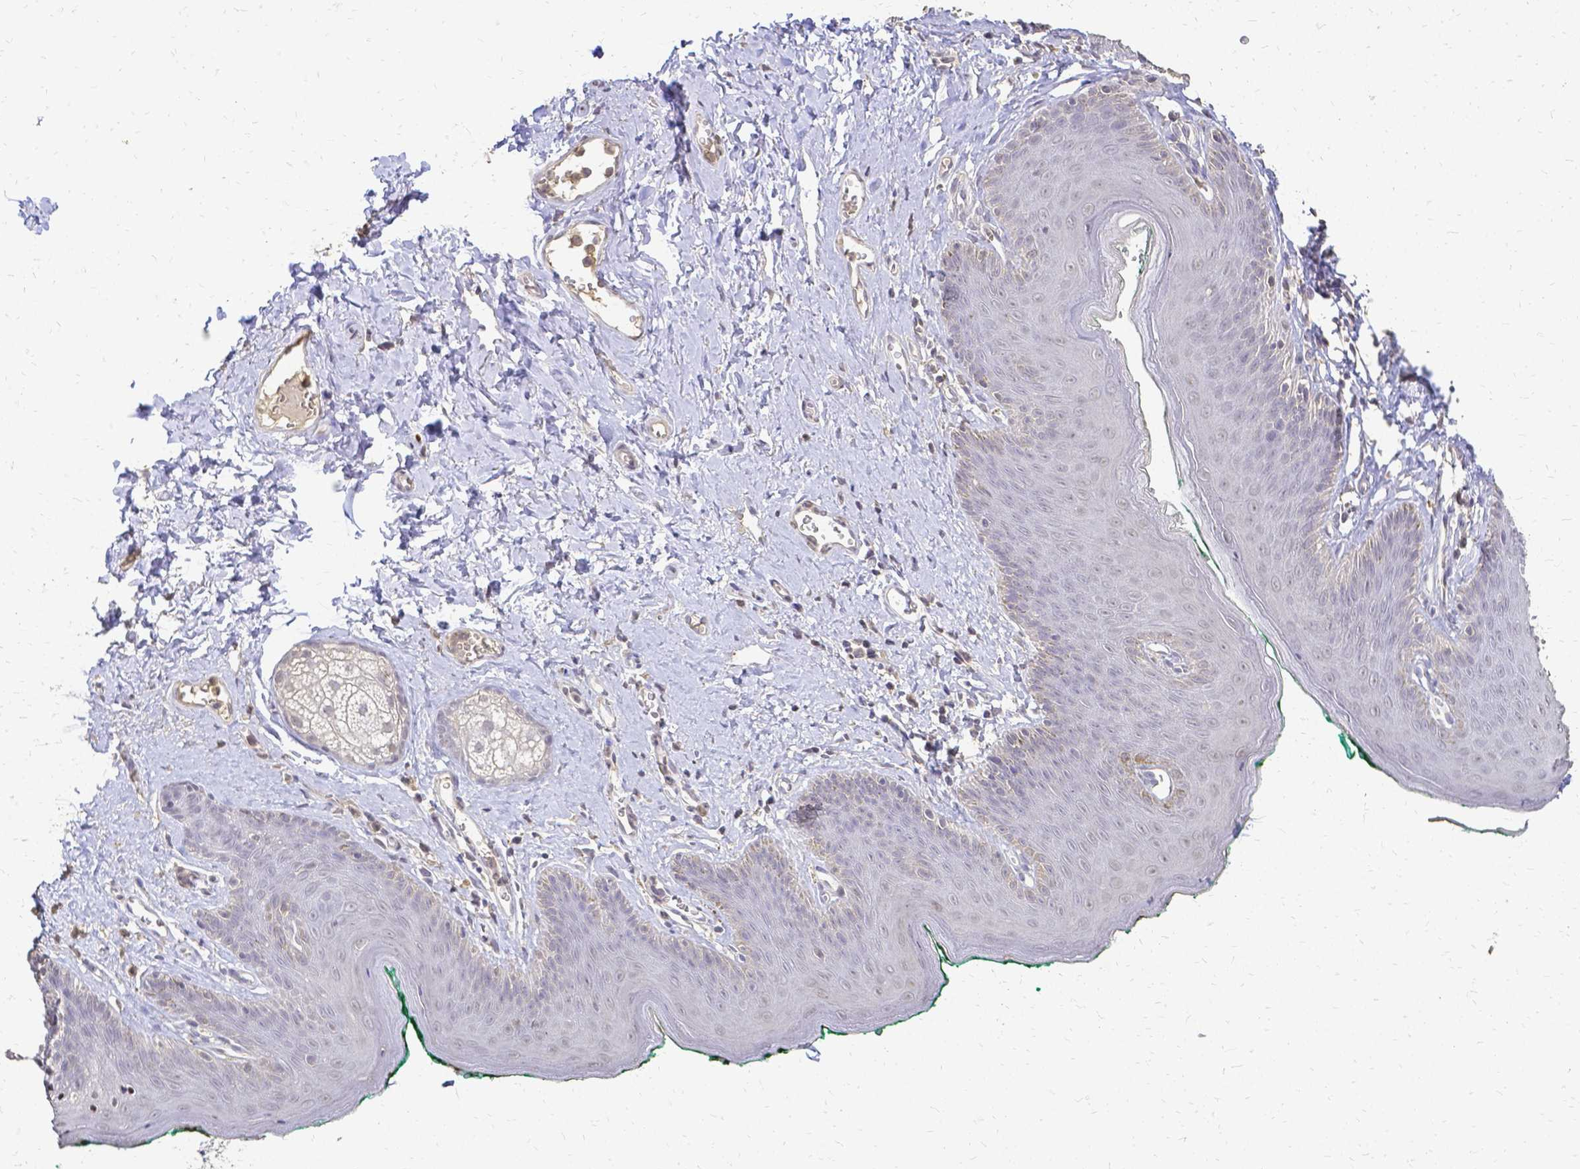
{"staining": {"intensity": "weak", "quantity": "<25%", "location": "nuclear"}, "tissue": "skin", "cell_type": "Epidermal cells", "image_type": "normal", "snomed": [{"axis": "morphology", "description": "Normal tissue, NOS"}, {"axis": "topography", "description": "Vulva"}, {"axis": "topography", "description": "Peripheral nerve tissue"}], "caption": "This is an immunohistochemistry (IHC) micrograph of benign human skin. There is no positivity in epidermal cells.", "gene": "CIB1", "patient": {"sex": "female", "age": 66}}